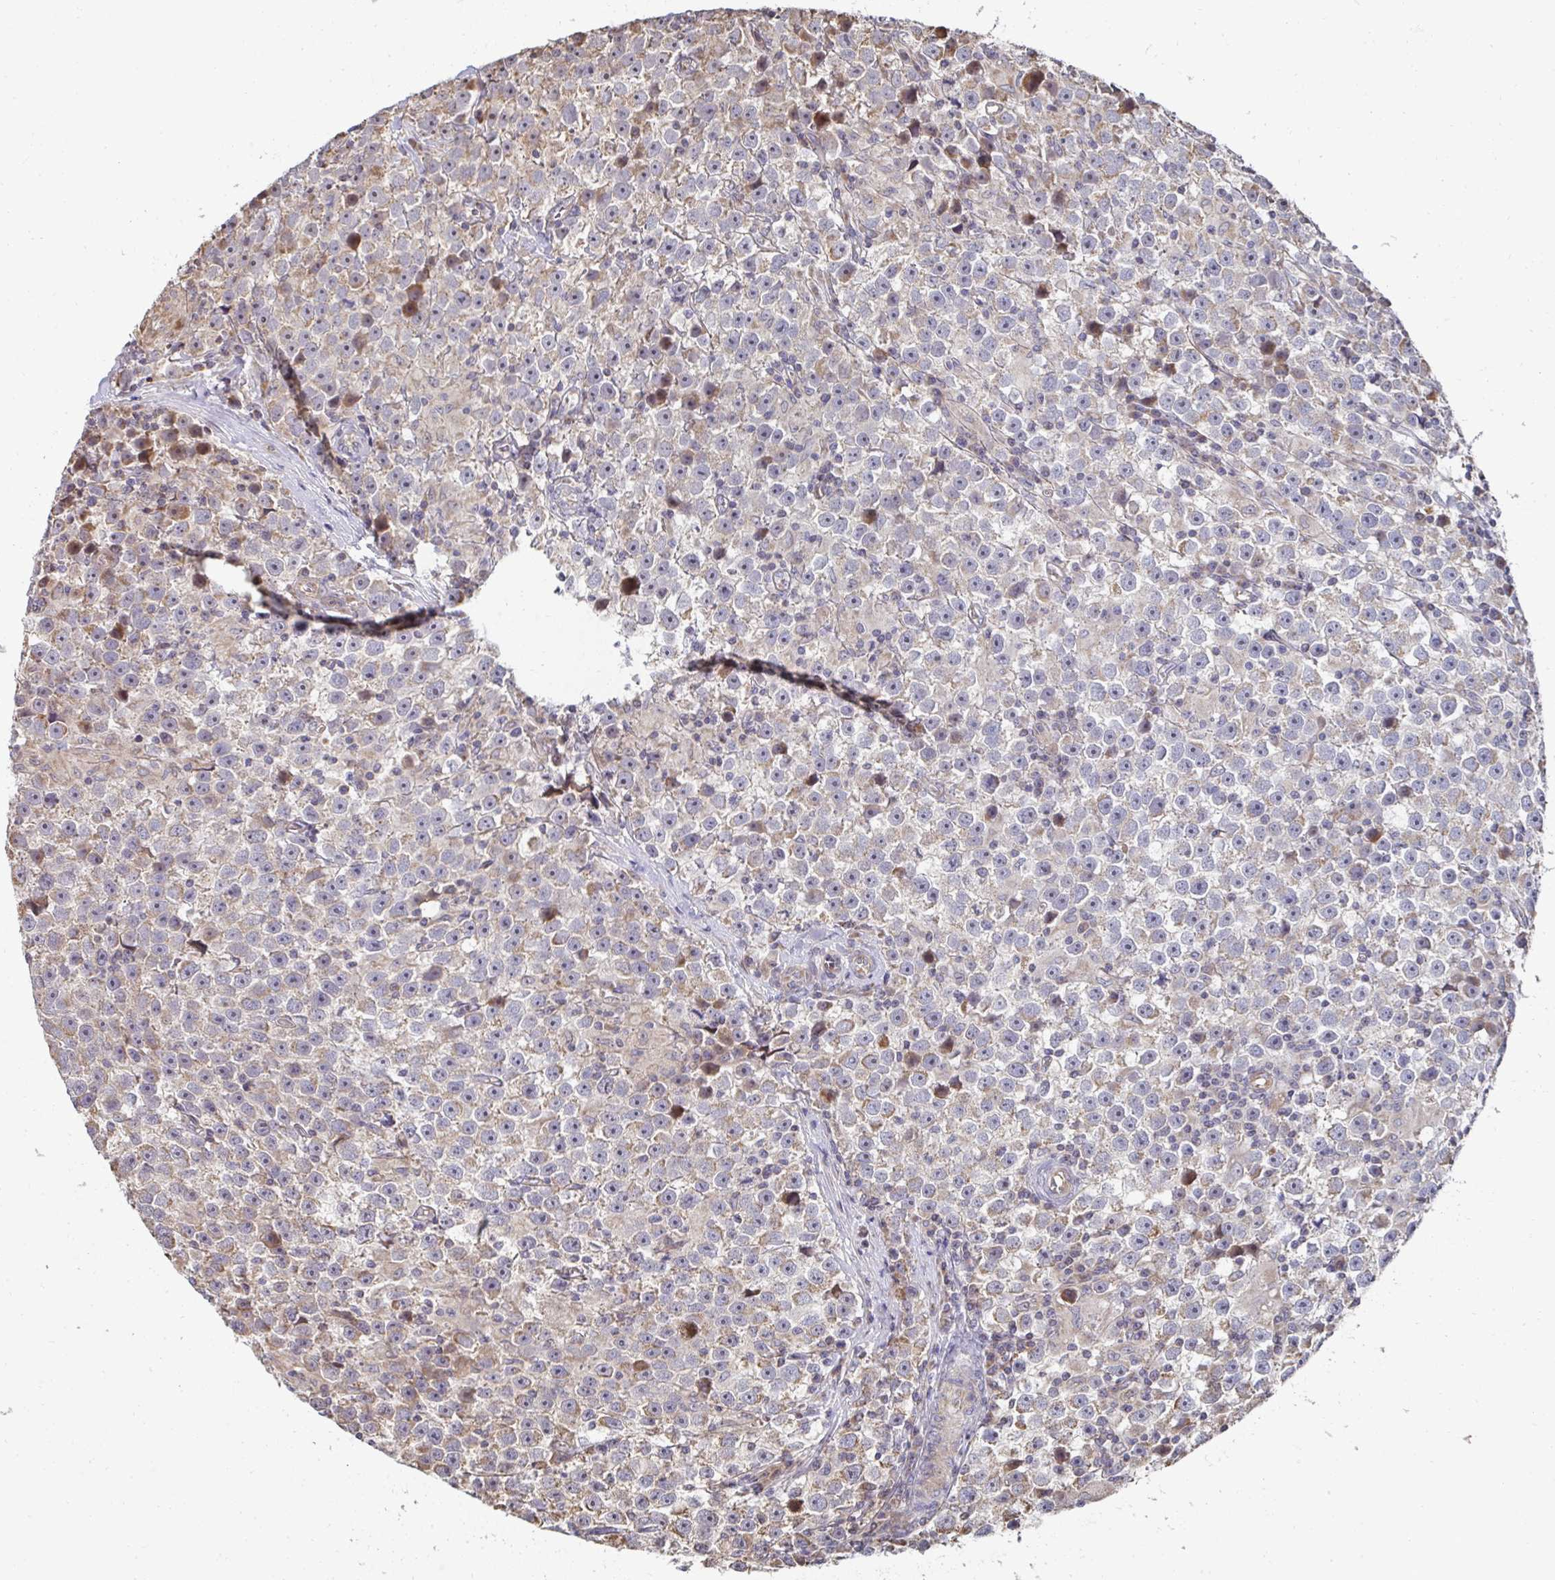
{"staining": {"intensity": "weak", "quantity": "<25%", "location": "cytoplasmic/membranous"}, "tissue": "testis cancer", "cell_type": "Tumor cells", "image_type": "cancer", "snomed": [{"axis": "morphology", "description": "Seminoma, NOS"}, {"axis": "topography", "description": "Testis"}], "caption": "This is an immunohistochemistry (IHC) histopathology image of testis cancer (seminoma). There is no expression in tumor cells.", "gene": "AGTPBP1", "patient": {"sex": "male", "age": 31}}